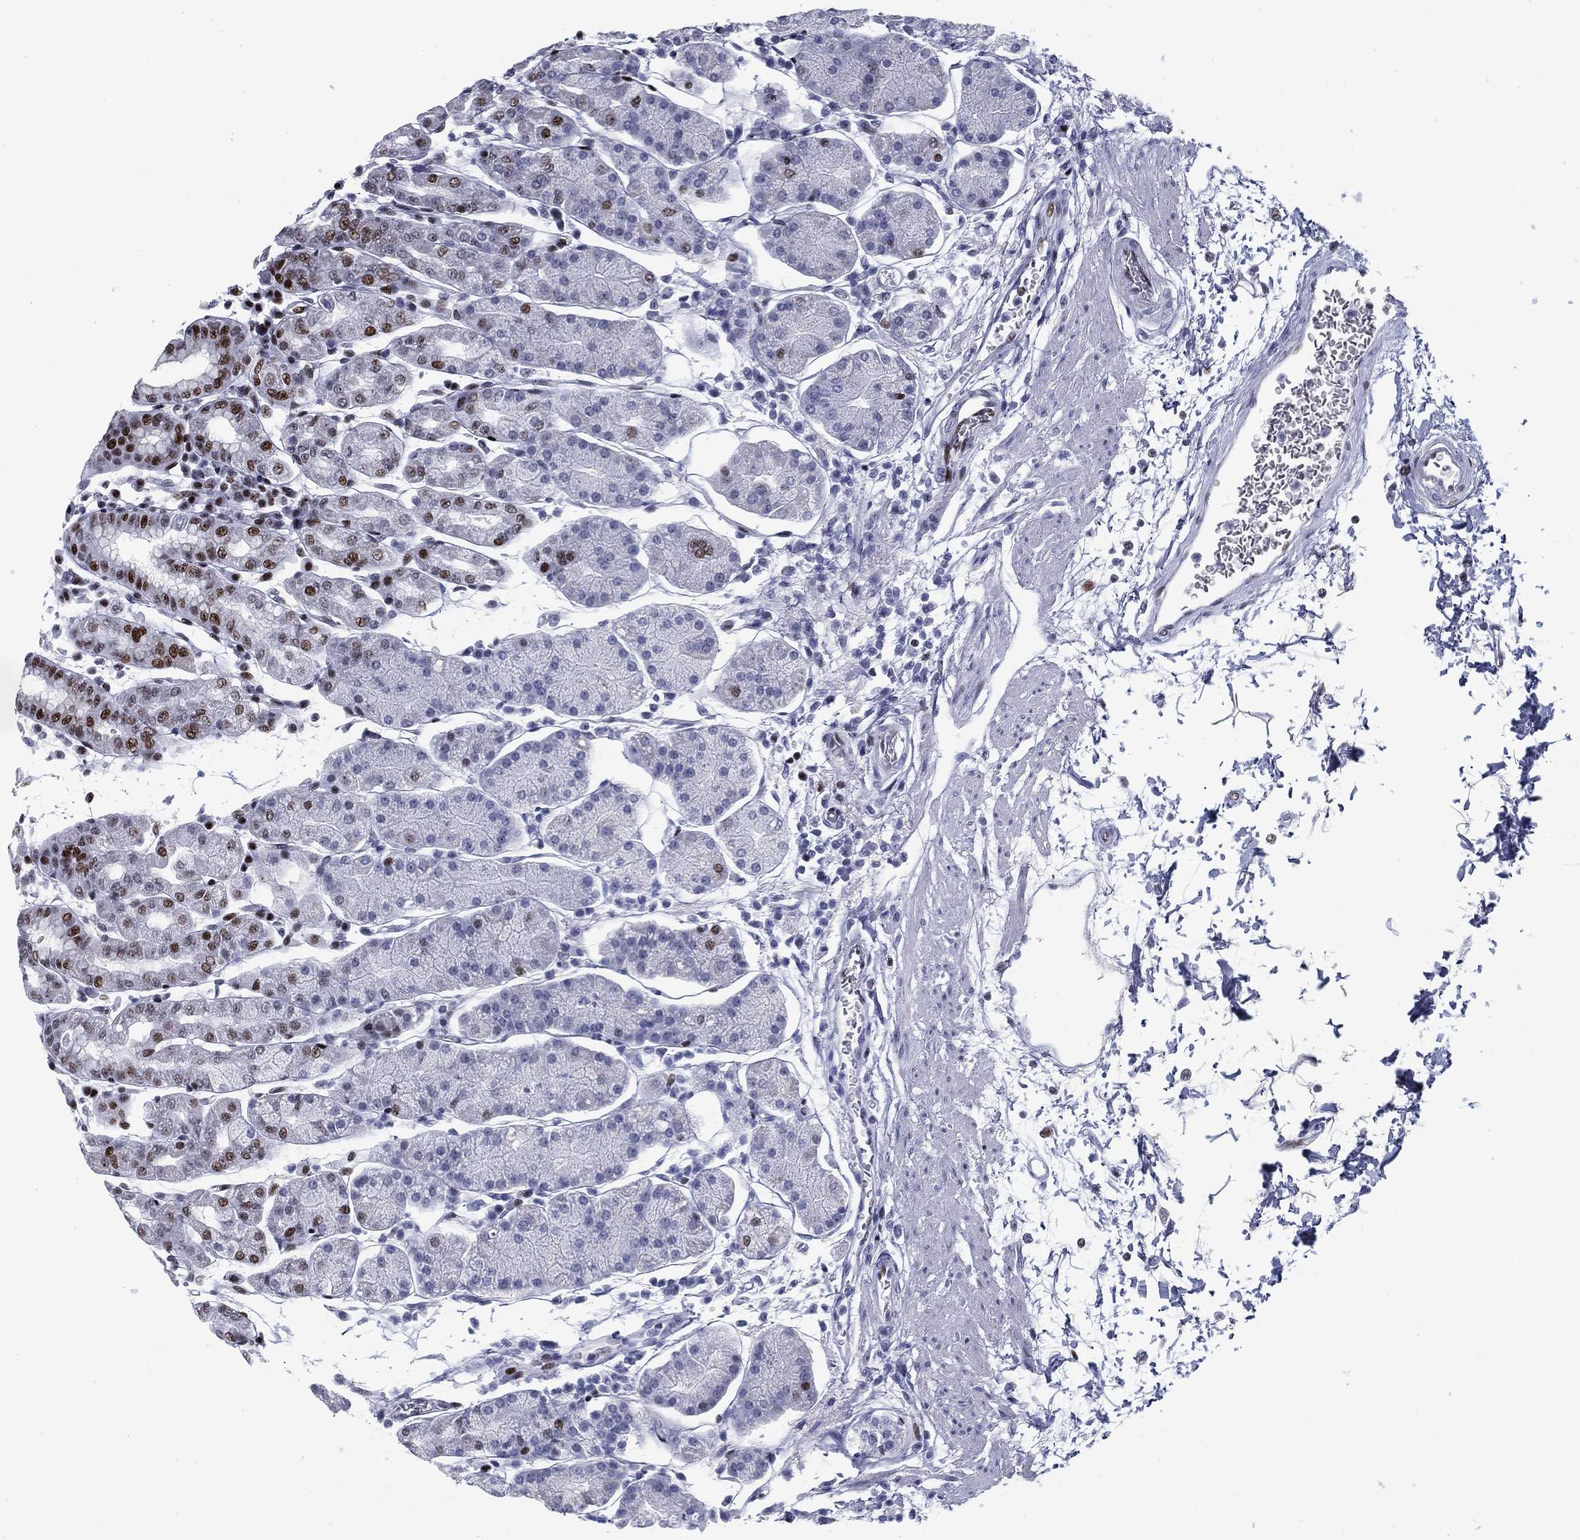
{"staining": {"intensity": "strong", "quantity": "25%-75%", "location": "nuclear"}, "tissue": "stomach", "cell_type": "Glandular cells", "image_type": "normal", "snomed": [{"axis": "morphology", "description": "Normal tissue, NOS"}, {"axis": "topography", "description": "Stomach"}], "caption": "A brown stain highlights strong nuclear expression of a protein in glandular cells of normal stomach.", "gene": "CYB561D2", "patient": {"sex": "male", "age": 54}}